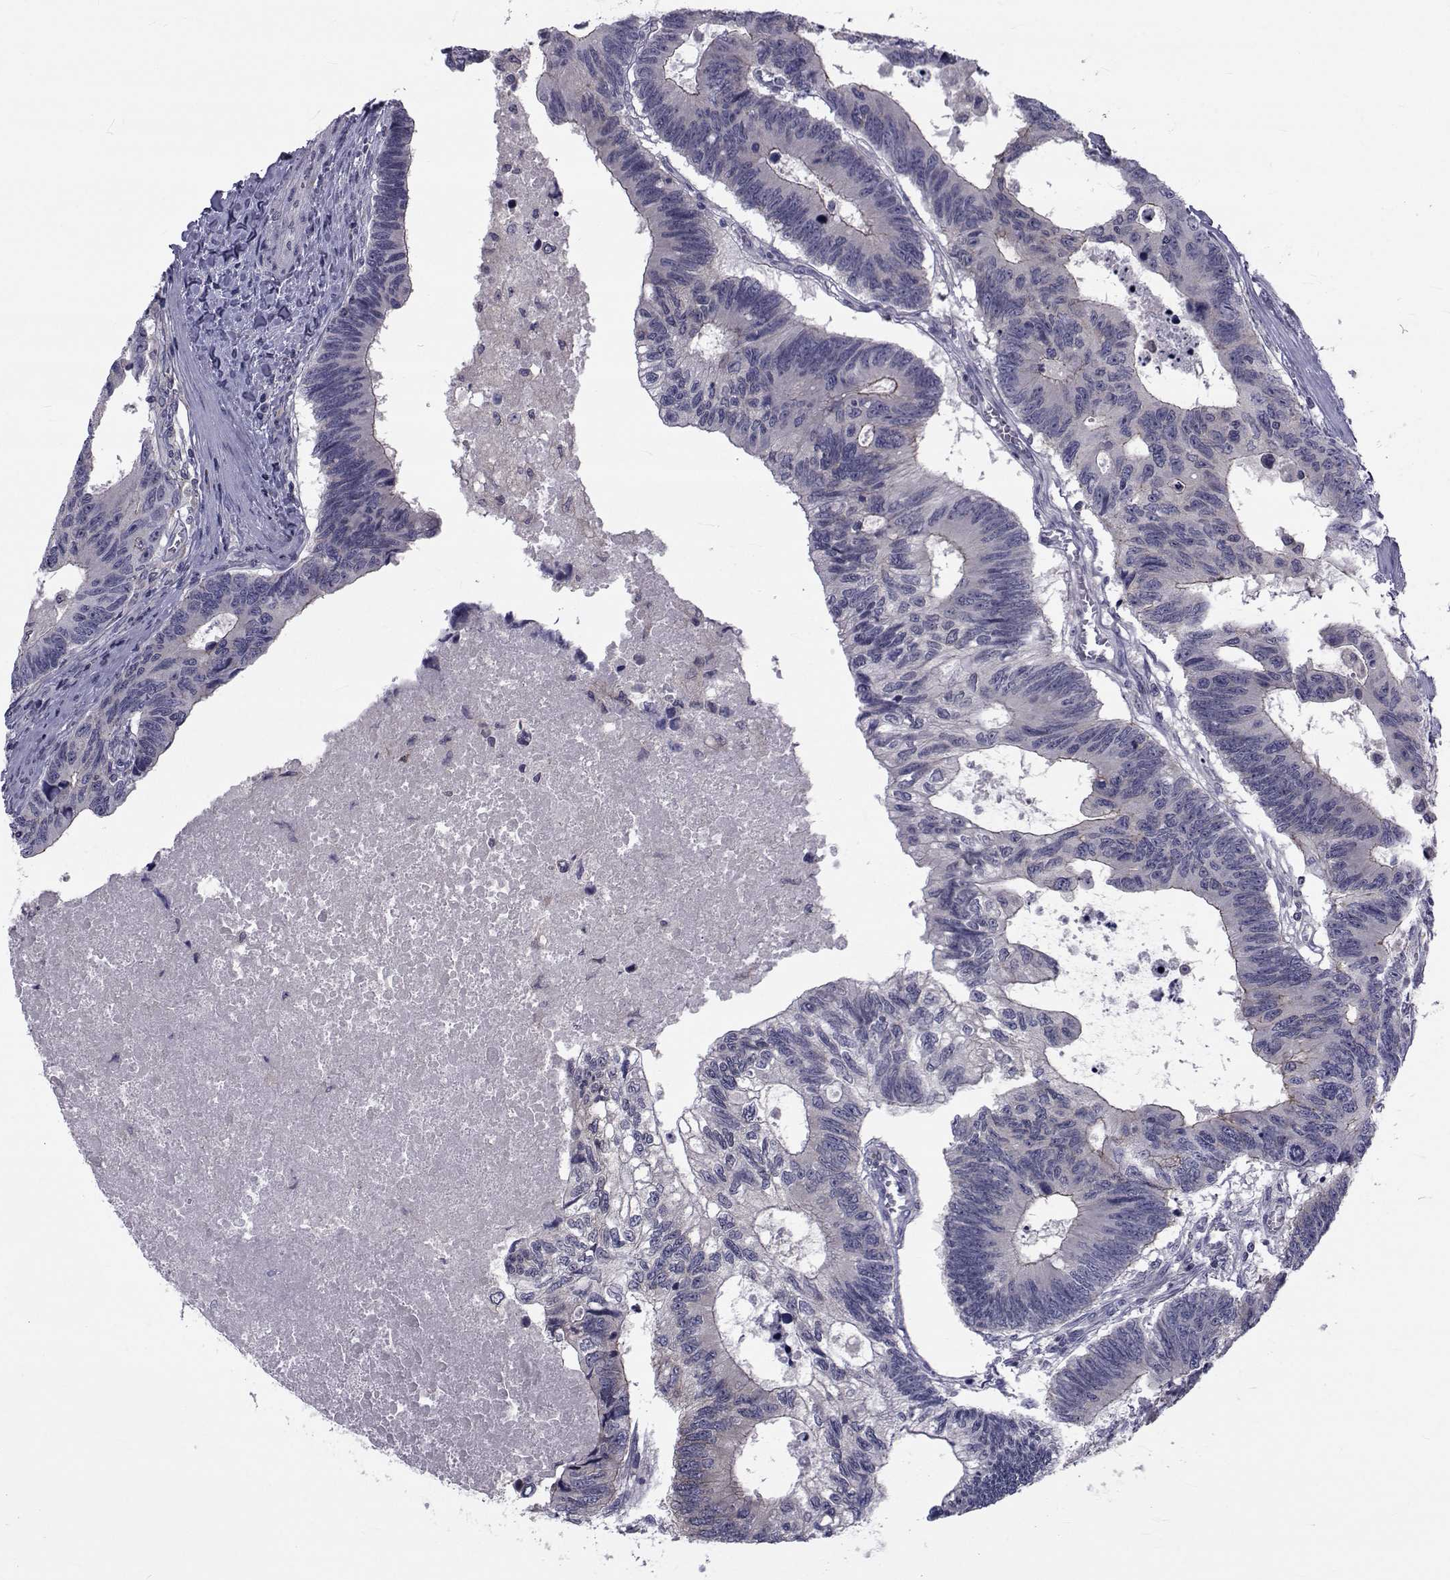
{"staining": {"intensity": "moderate", "quantity": "<25%", "location": "cytoplasmic/membranous"}, "tissue": "colorectal cancer", "cell_type": "Tumor cells", "image_type": "cancer", "snomed": [{"axis": "morphology", "description": "Adenocarcinoma, NOS"}, {"axis": "topography", "description": "Colon"}], "caption": "Human colorectal adenocarcinoma stained with a protein marker displays moderate staining in tumor cells.", "gene": "SLC30A10", "patient": {"sex": "female", "age": 77}}